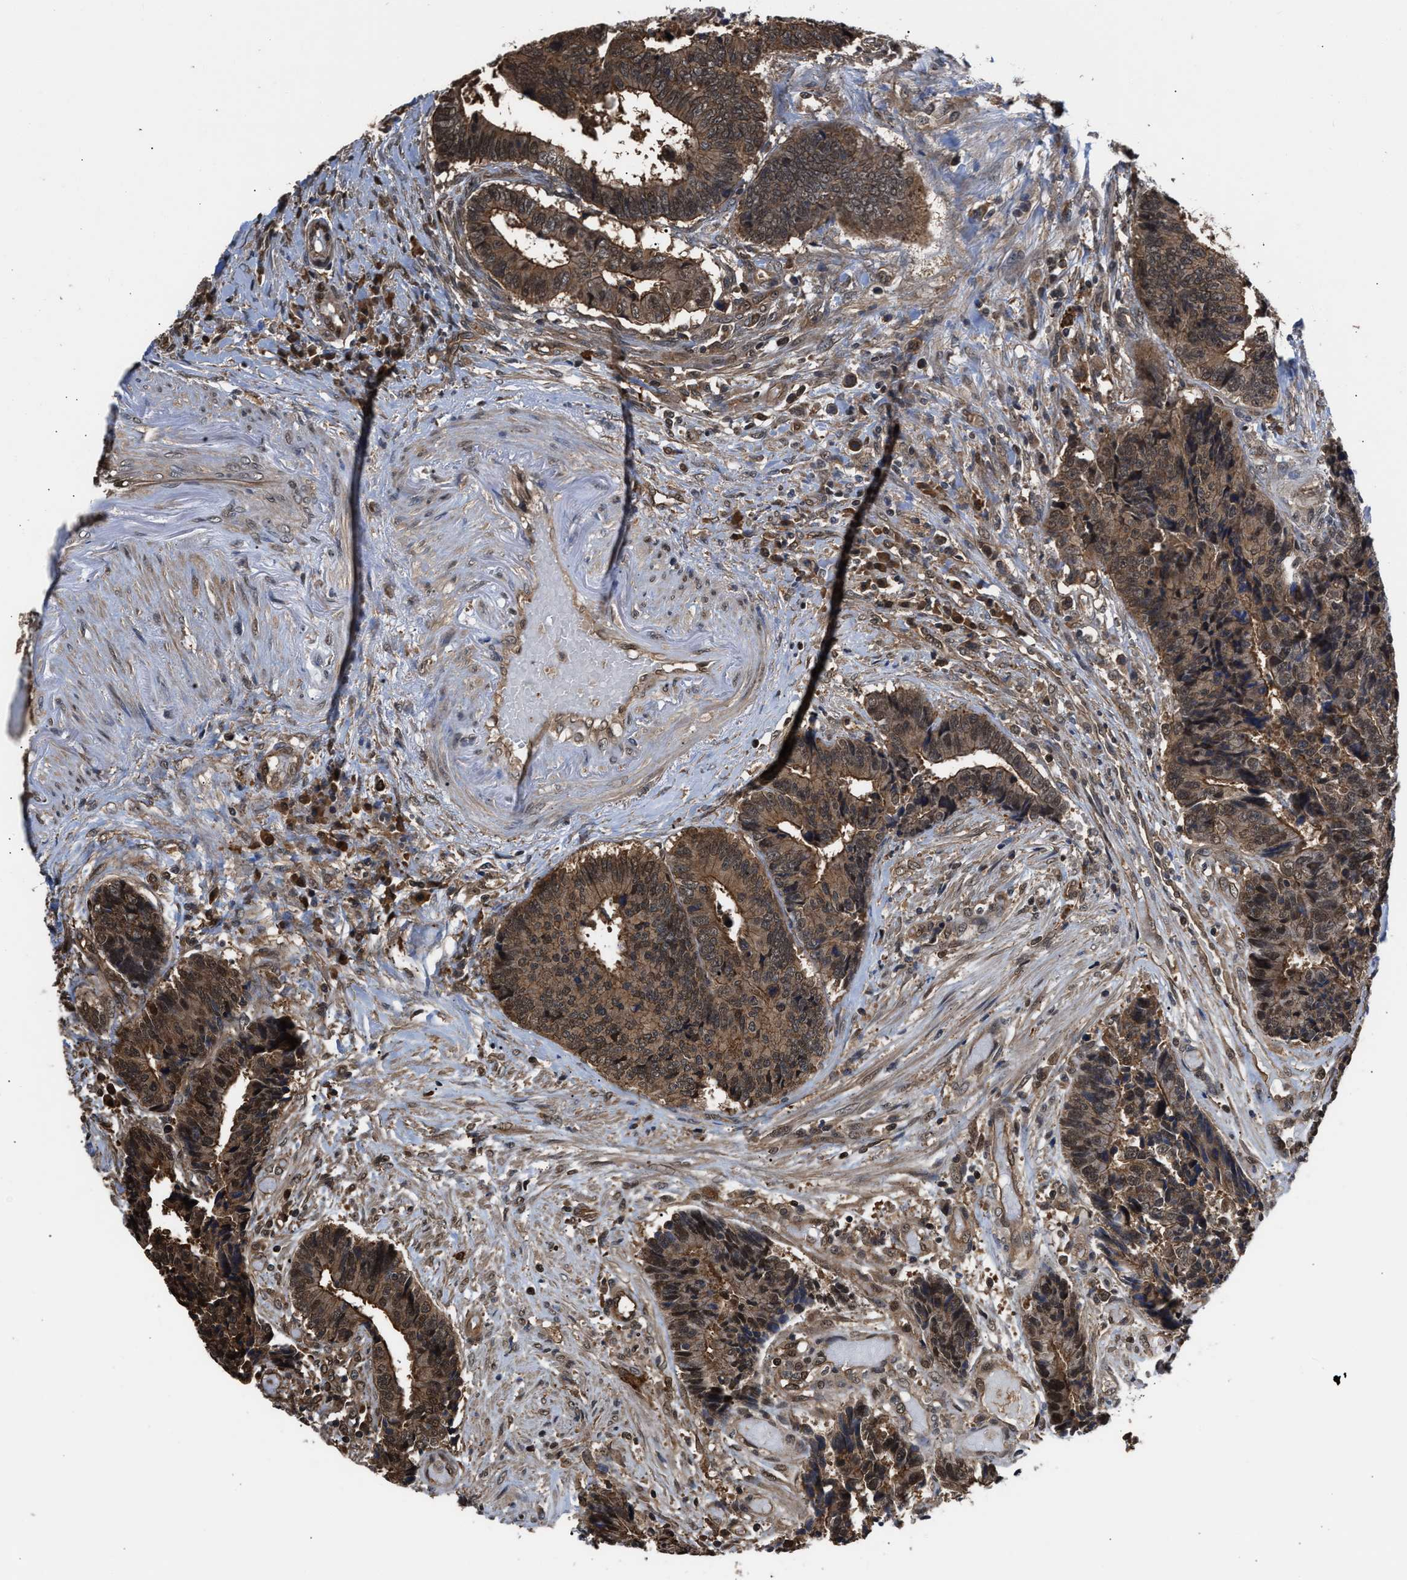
{"staining": {"intensity": "moderate", "quantity": ">75%", "location": "cytoplasmic/membranous,nuclear"}, "tissue": "colorectal cancer", "cell_type": "Tumor cells", "image_type": "cancer", "snomed": [{"axis": "morphology", "description": "Adenocarcinoma, NOS"}, {"axis": "topography", "description": "Rectum"}], "caption": "A photomicrograph showing moderate cytoplasmic/membranous and nuclear staining in about >75% of tumor cells in colorectal adenocarcinoma, as visualized by brown immunohistochemical staining.", "gene": "SCAI", "patient": {"sex": "male", "age": 84}}